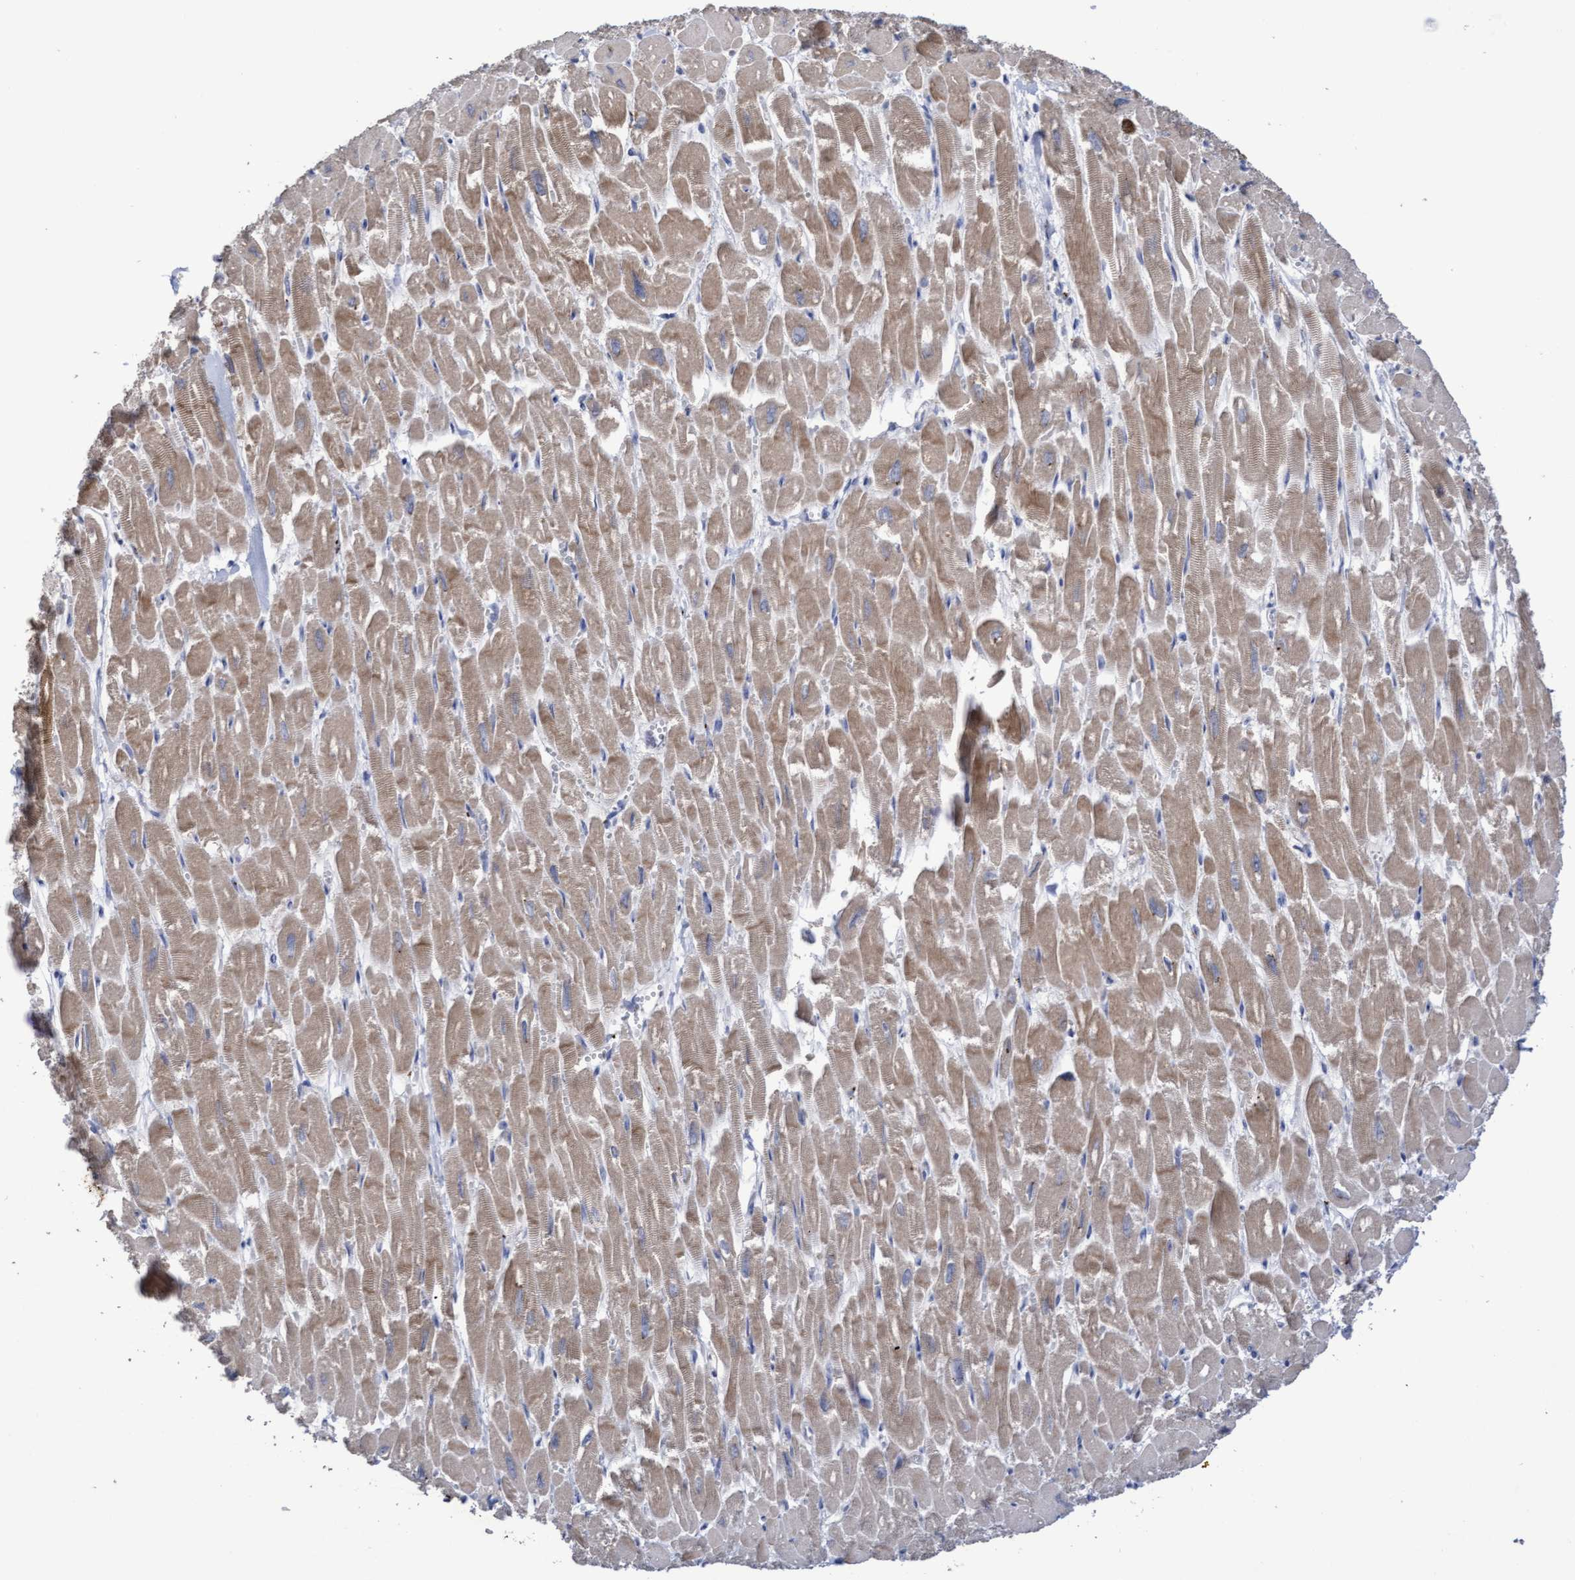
{"staining": {"intensity": "moderate", "quantity": ">75%", "location": "cytoplasmic/membranous"}, "tissue": "heart muscle", "cell_type": "Cardiomyocytes", "image_type": "normal", "snomed": [{"axis": "morphology", "description": "Normal tissue, NOS"}, {"axis": "topography", "description": "Heart"}], "caption": "IHC histopathology image of normal heart muscle: human heart muscle stained using immunohistochemistry (IHC) displays medium levels of moderate protein expression localized specifically in the cytoplasmic/membranous of cardiomyocytes, appearing as a cytoplasmic/membranous brown color.", "gene": "KRT24", "patient": {"sex": "male", "age": 54}}